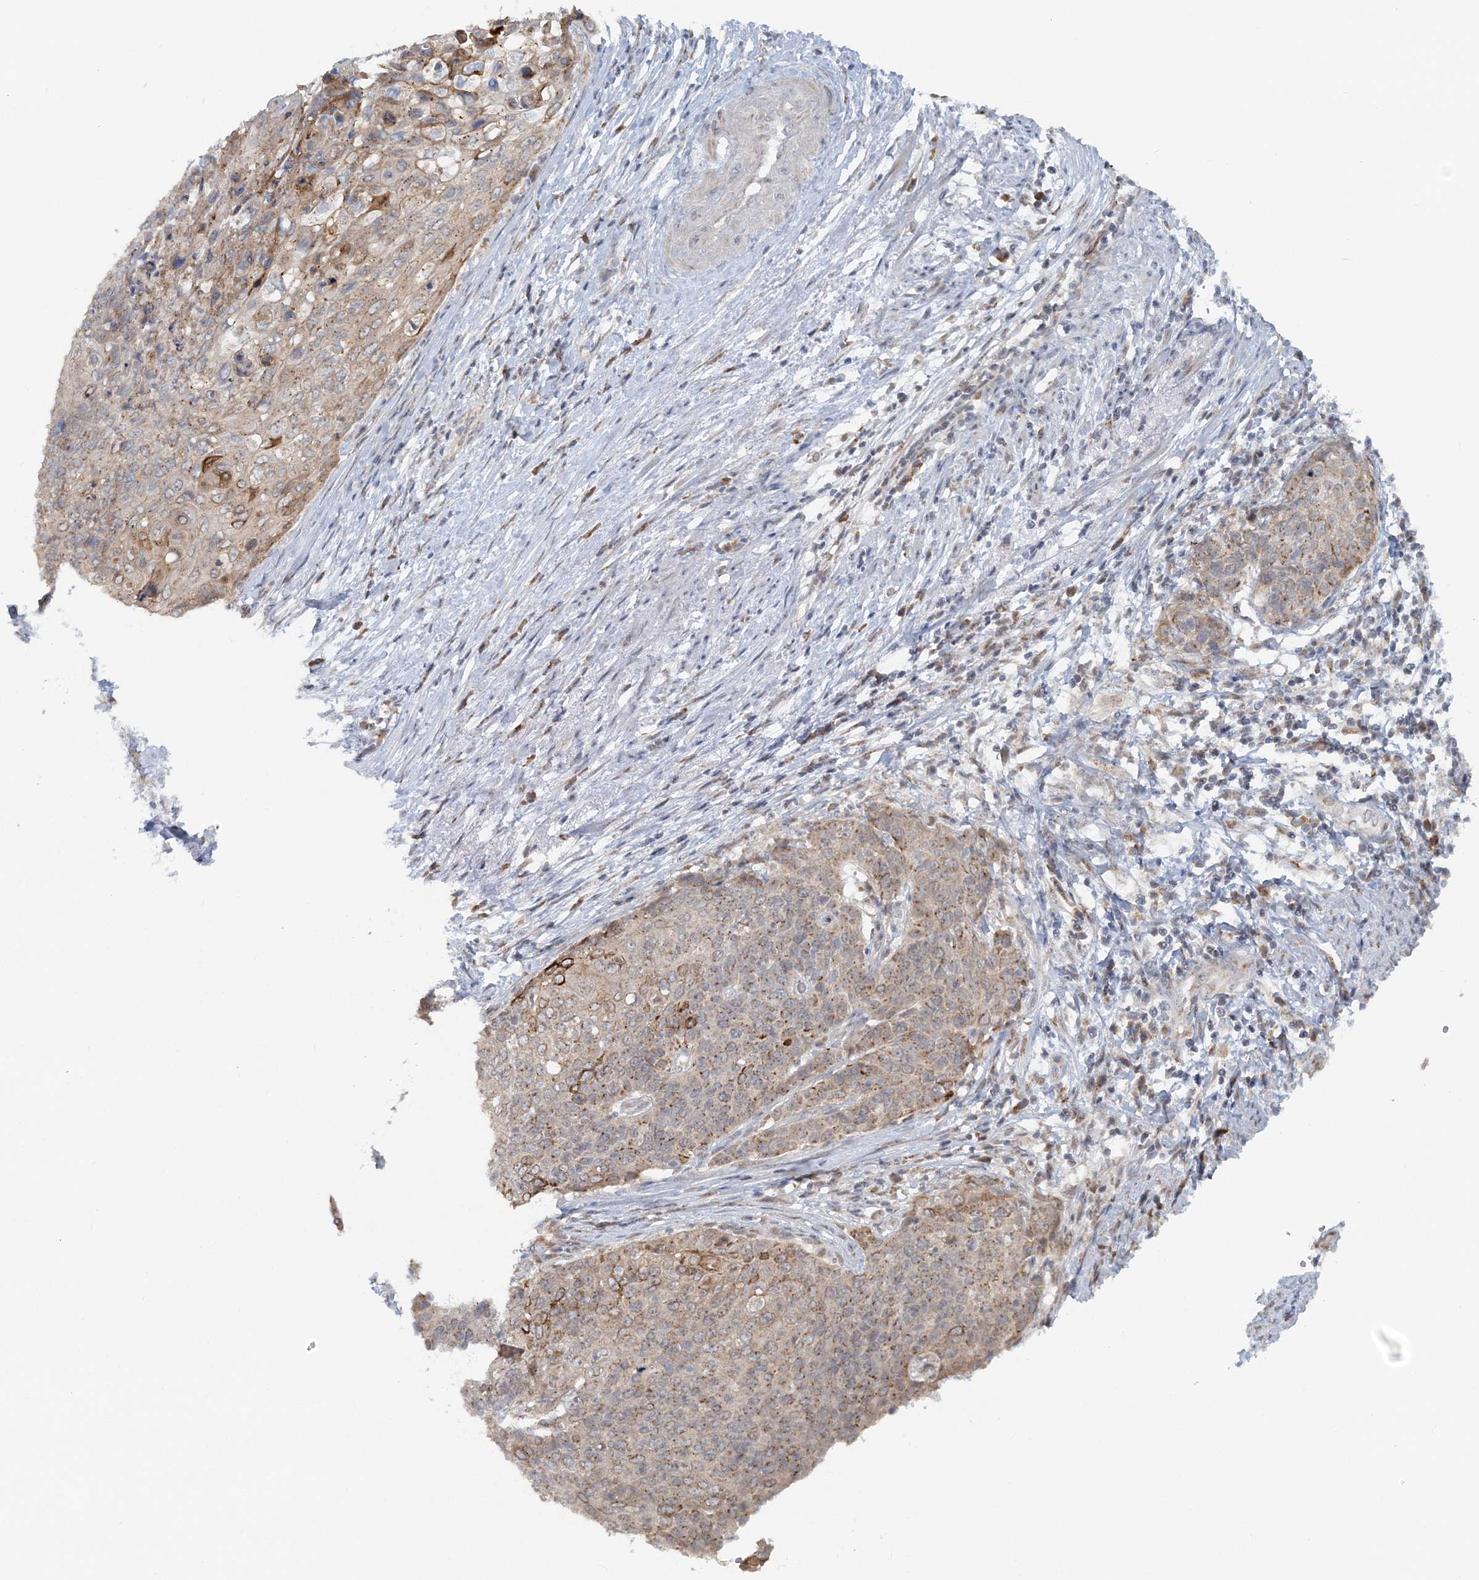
{"staining": {"intensity": "moderate", "quantity": ">75%", "location": "cytoplasmic/membranous"}, "tissue": "cervical cancer", "cell_type": "Tumor cells", "image_type": "cancer", "snomed": [{"axis": "morphology", "description": "Squamous cell carcinoma, NOS"}, {"axis": "topography", "description": "Cervix"}], "caption": "Immunohistochemistry image of human squamous cell carcinoma (cervical) stained for a protein (brown), which reveals medium levels of moderate cytoplasmic/membranous staining in about >75% of tumor cells.", "gene": "RNF150", "patient": {"sex": "female", "age": 39}}